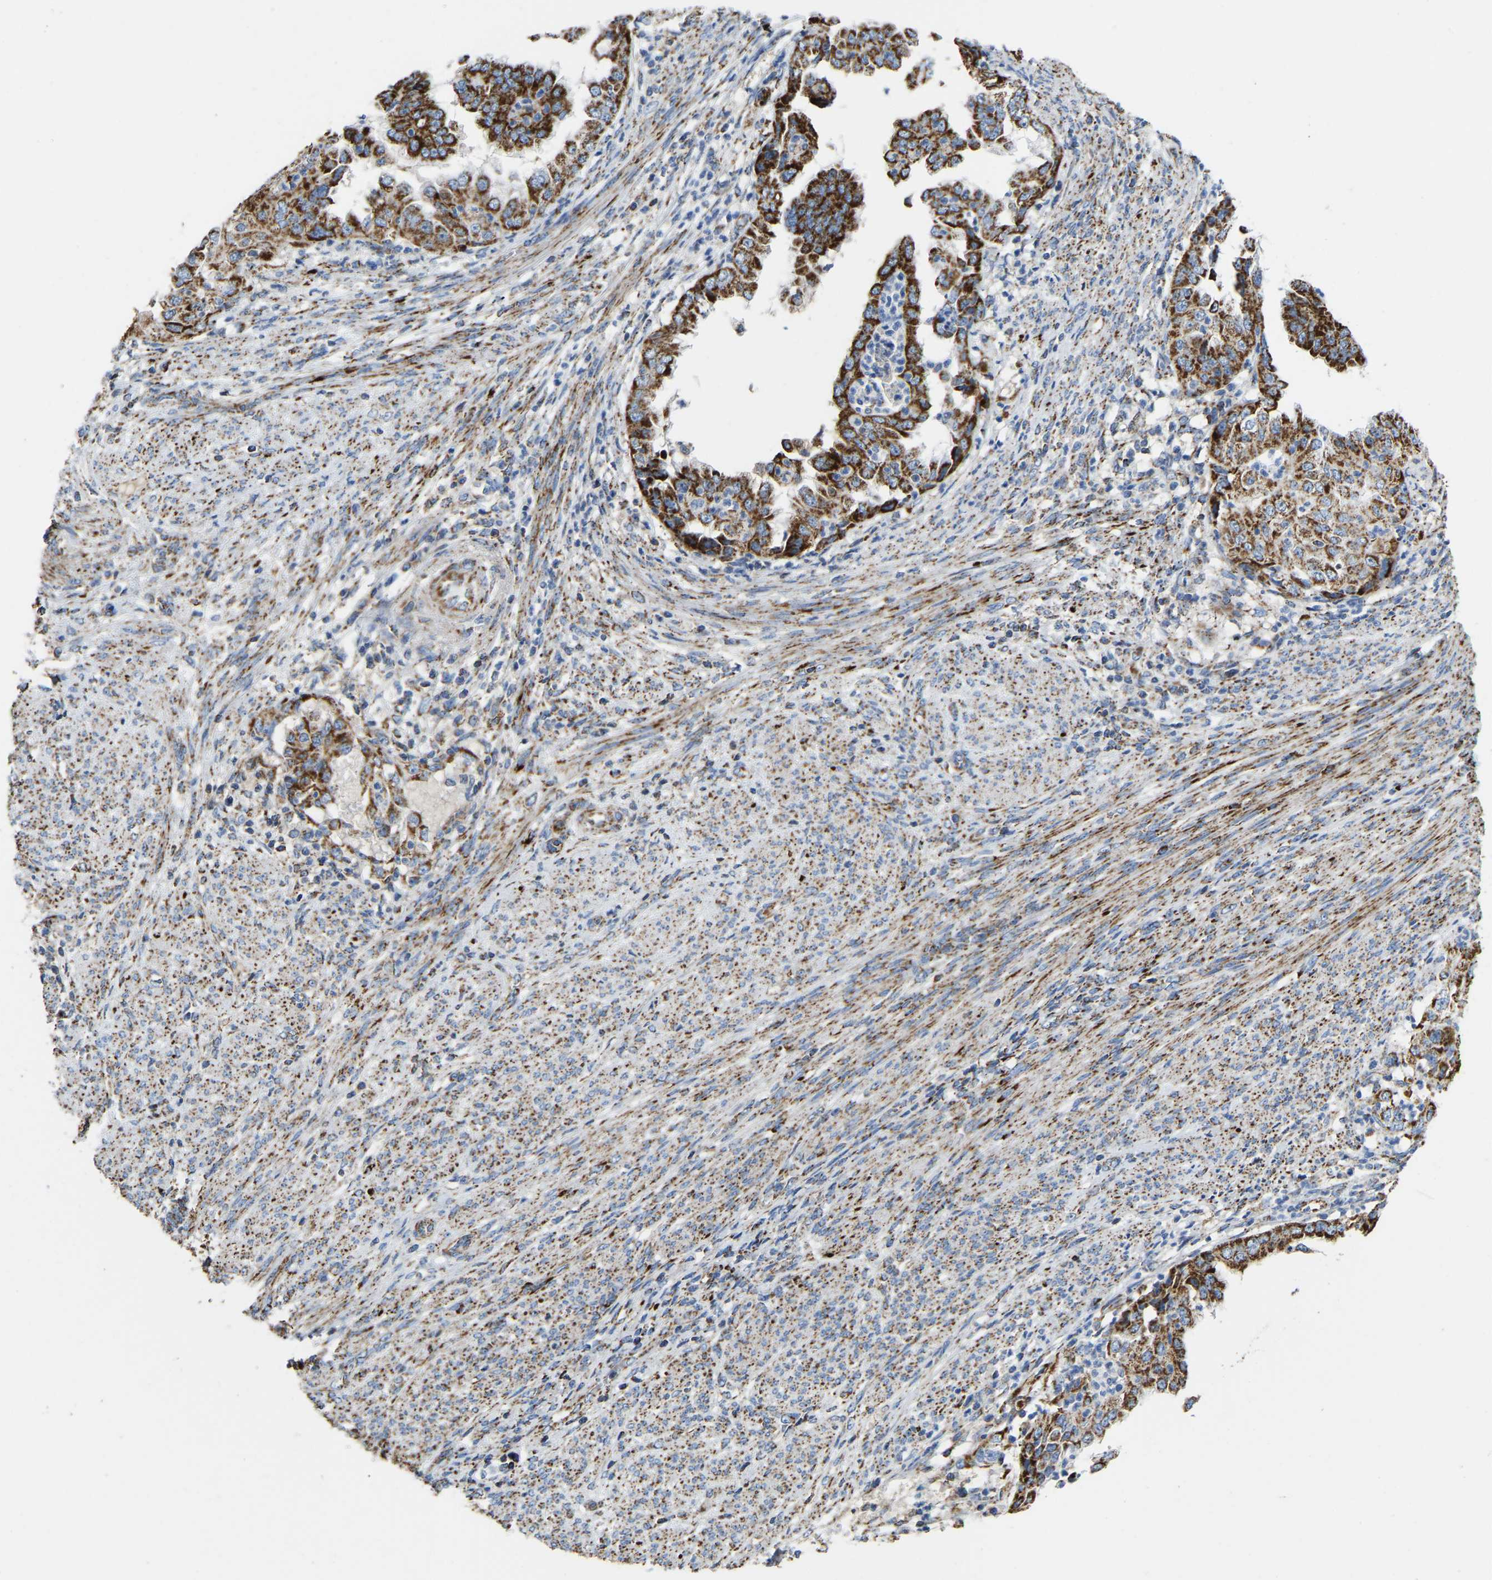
{"staining": {"intensity": "strong", "quantity": ">75%", "location": "cytoplasmic/membranous"}, "tissue": "endometrial cancer", "cell_type": "Tumor cells", "image_type": "cancer", "snomed": [{"axis": "morphology", "description": "Adenocarcinoma, NOS"}, {"axis": "topography", "description": "Endometrium"}], "caption": "The micrograph shows immunohistochemical staining of endometrial cancer (adenocarcinoma). There is strong cytoplasmic/membranous expression is identified in approximately >75% of tumor cells.", "gene": "HIBADH", "patient": {"sex": "female", "age": 85}}